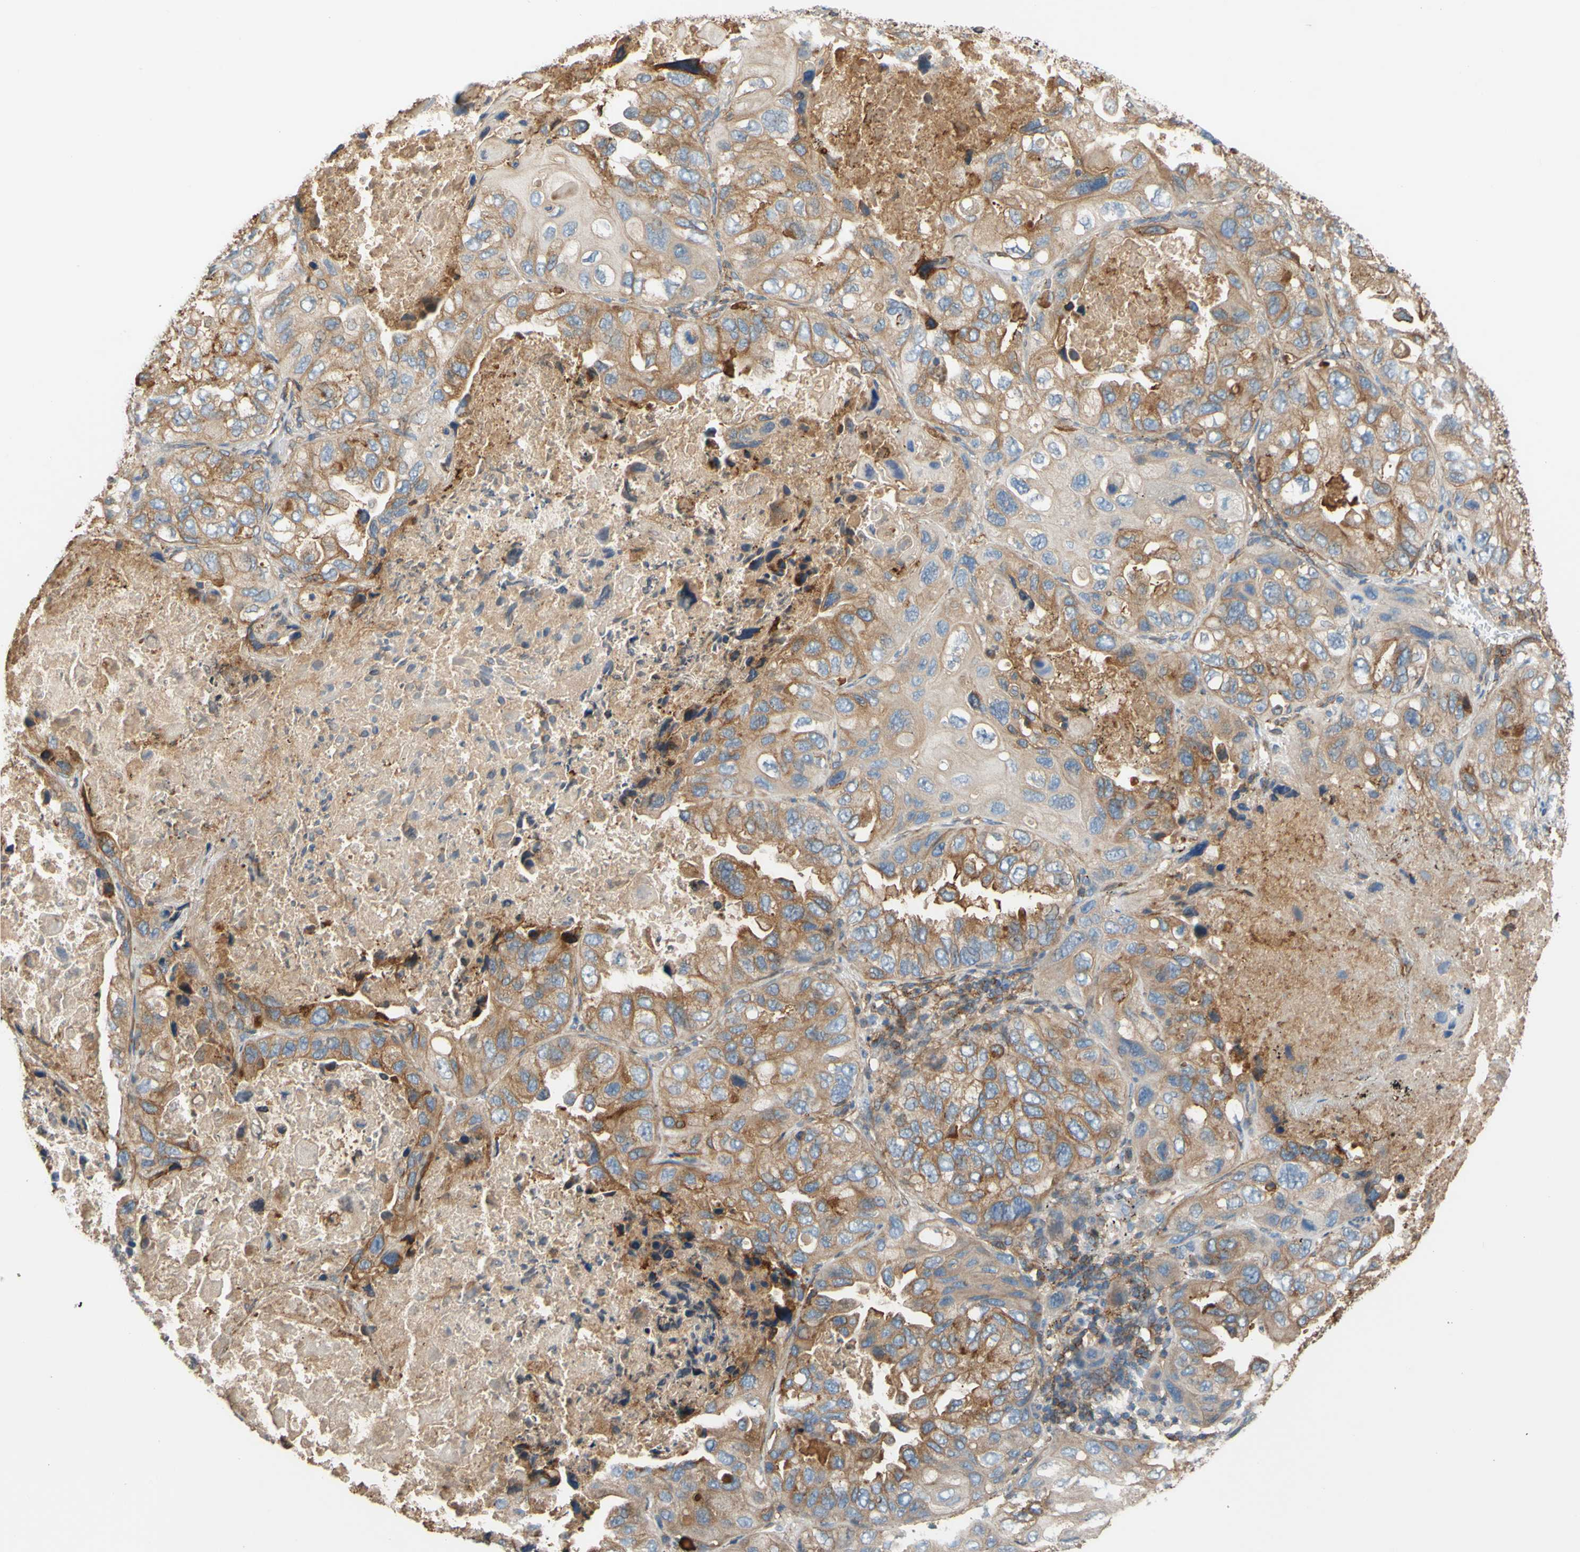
{"staining": {"intensity": "weak", "quantity": "25%-75%", "location": "cytoplasmic/membranous"}, "tissue": "lung cancer", "cell_type": "Tumor cells", "image_type": "cancer", "snomed": [{"axis": "morphology", "description": "Squamous cell carcinoma, NOS"}, {"axis": "topography", "description": "Lung"}], "caption": "Immunohistochemical staining of human lung cancer (squamous cell carcinoma) demonstrates low levels of weak cytoplasmic/membranous protein staining in approximately 25%-75% of tumor cells. (IHC, brightfield microscopy, high magnification).", "gene": "POR", "patient": {"sex": "female", "age": 73}}